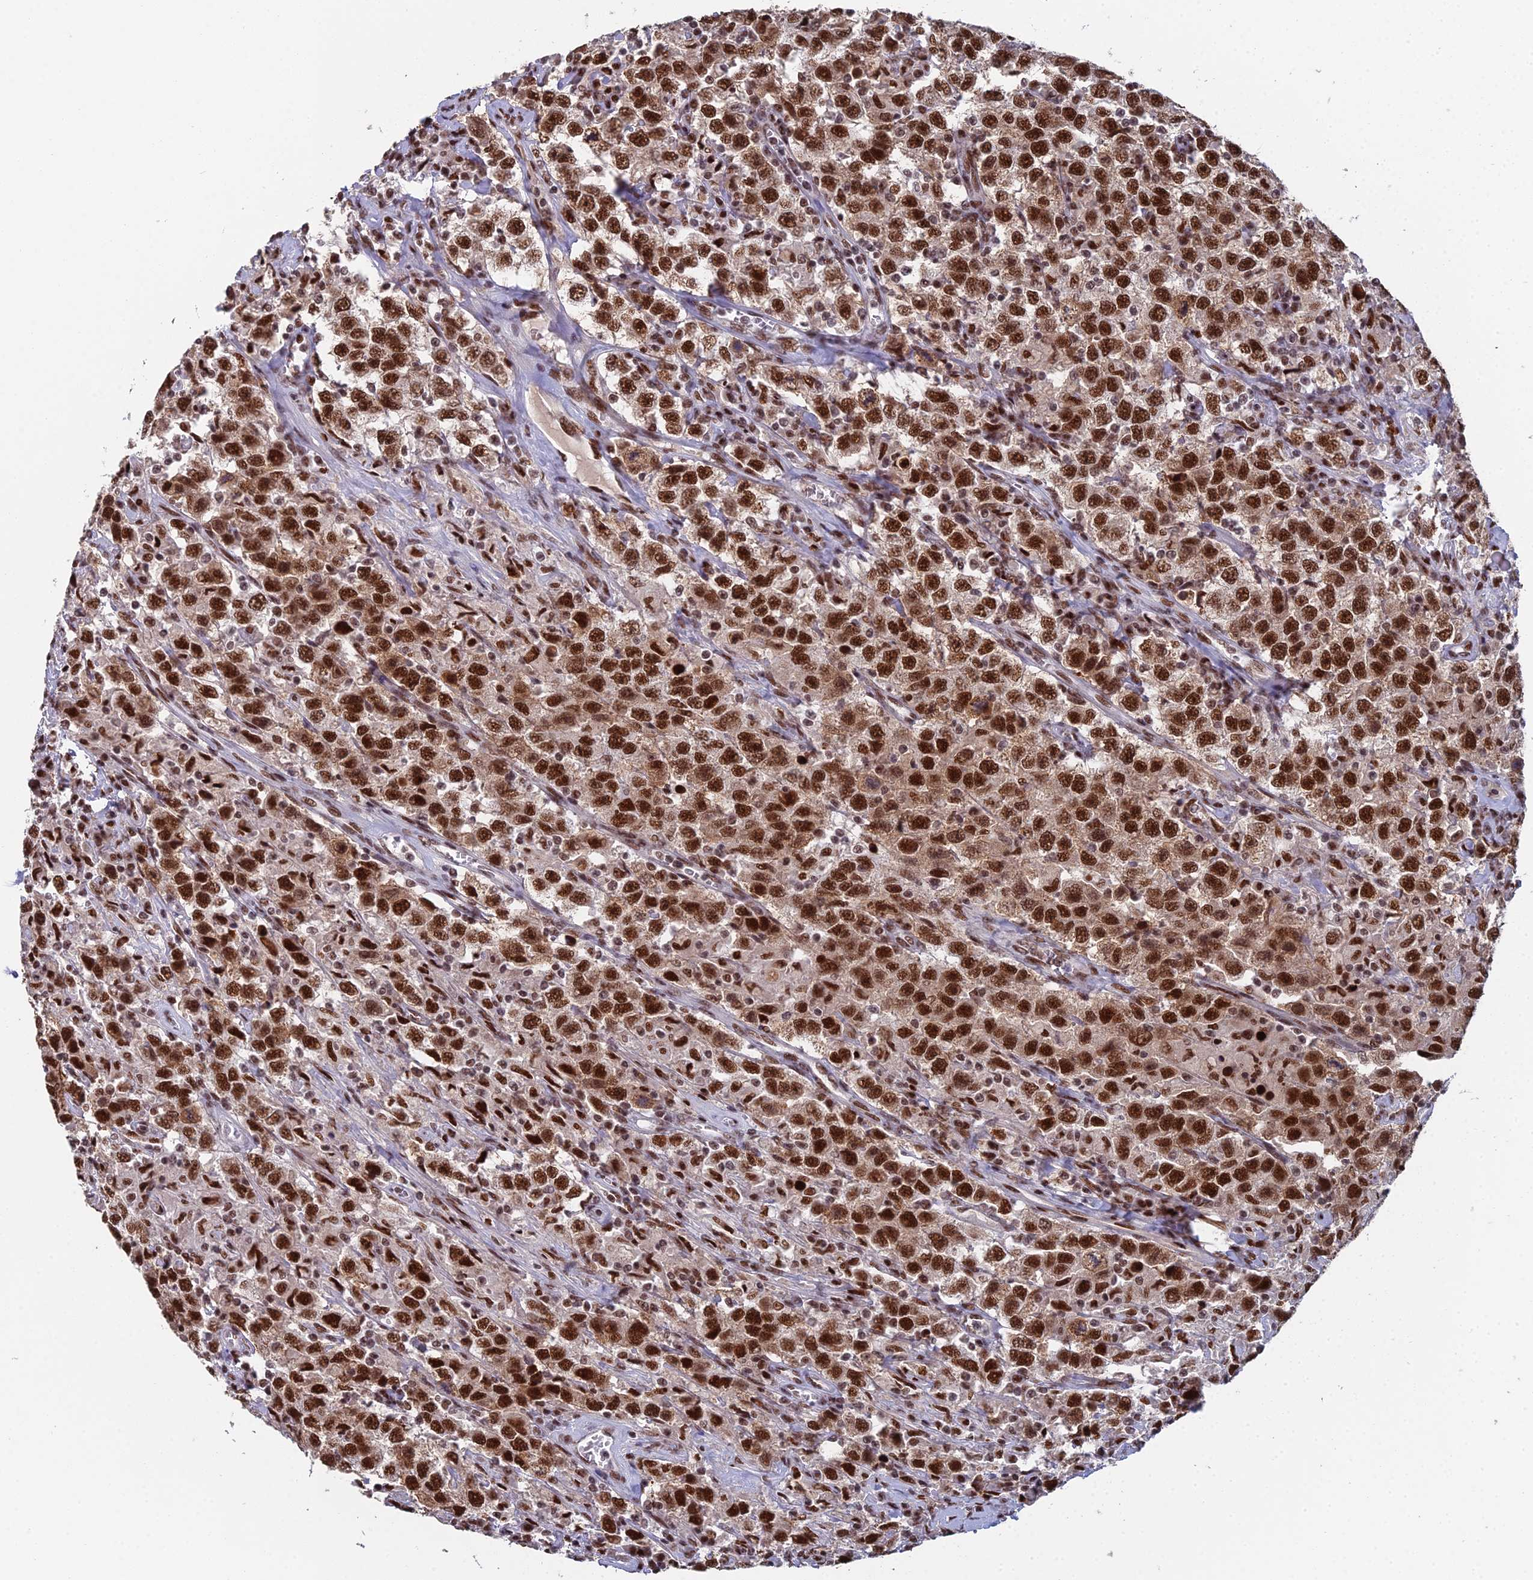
{"staining": {"intensity": "strong", "quantity": ">75%", "location": "nuclear"}, "tissue": "testis cancer", "cell_type": "Tumor cells", "image_type": "cancer", "snomed": [{"axis": "morphology", "description": "Seminoma, NOS"}, {"axis": "topography", "description": "Testis"}], "caption": "Testis cancer stained for a protein displays strong nuclear positivity in tumor cells.", "gene": "SF3B3", "patient": {"sex": "male", "age": 41}}